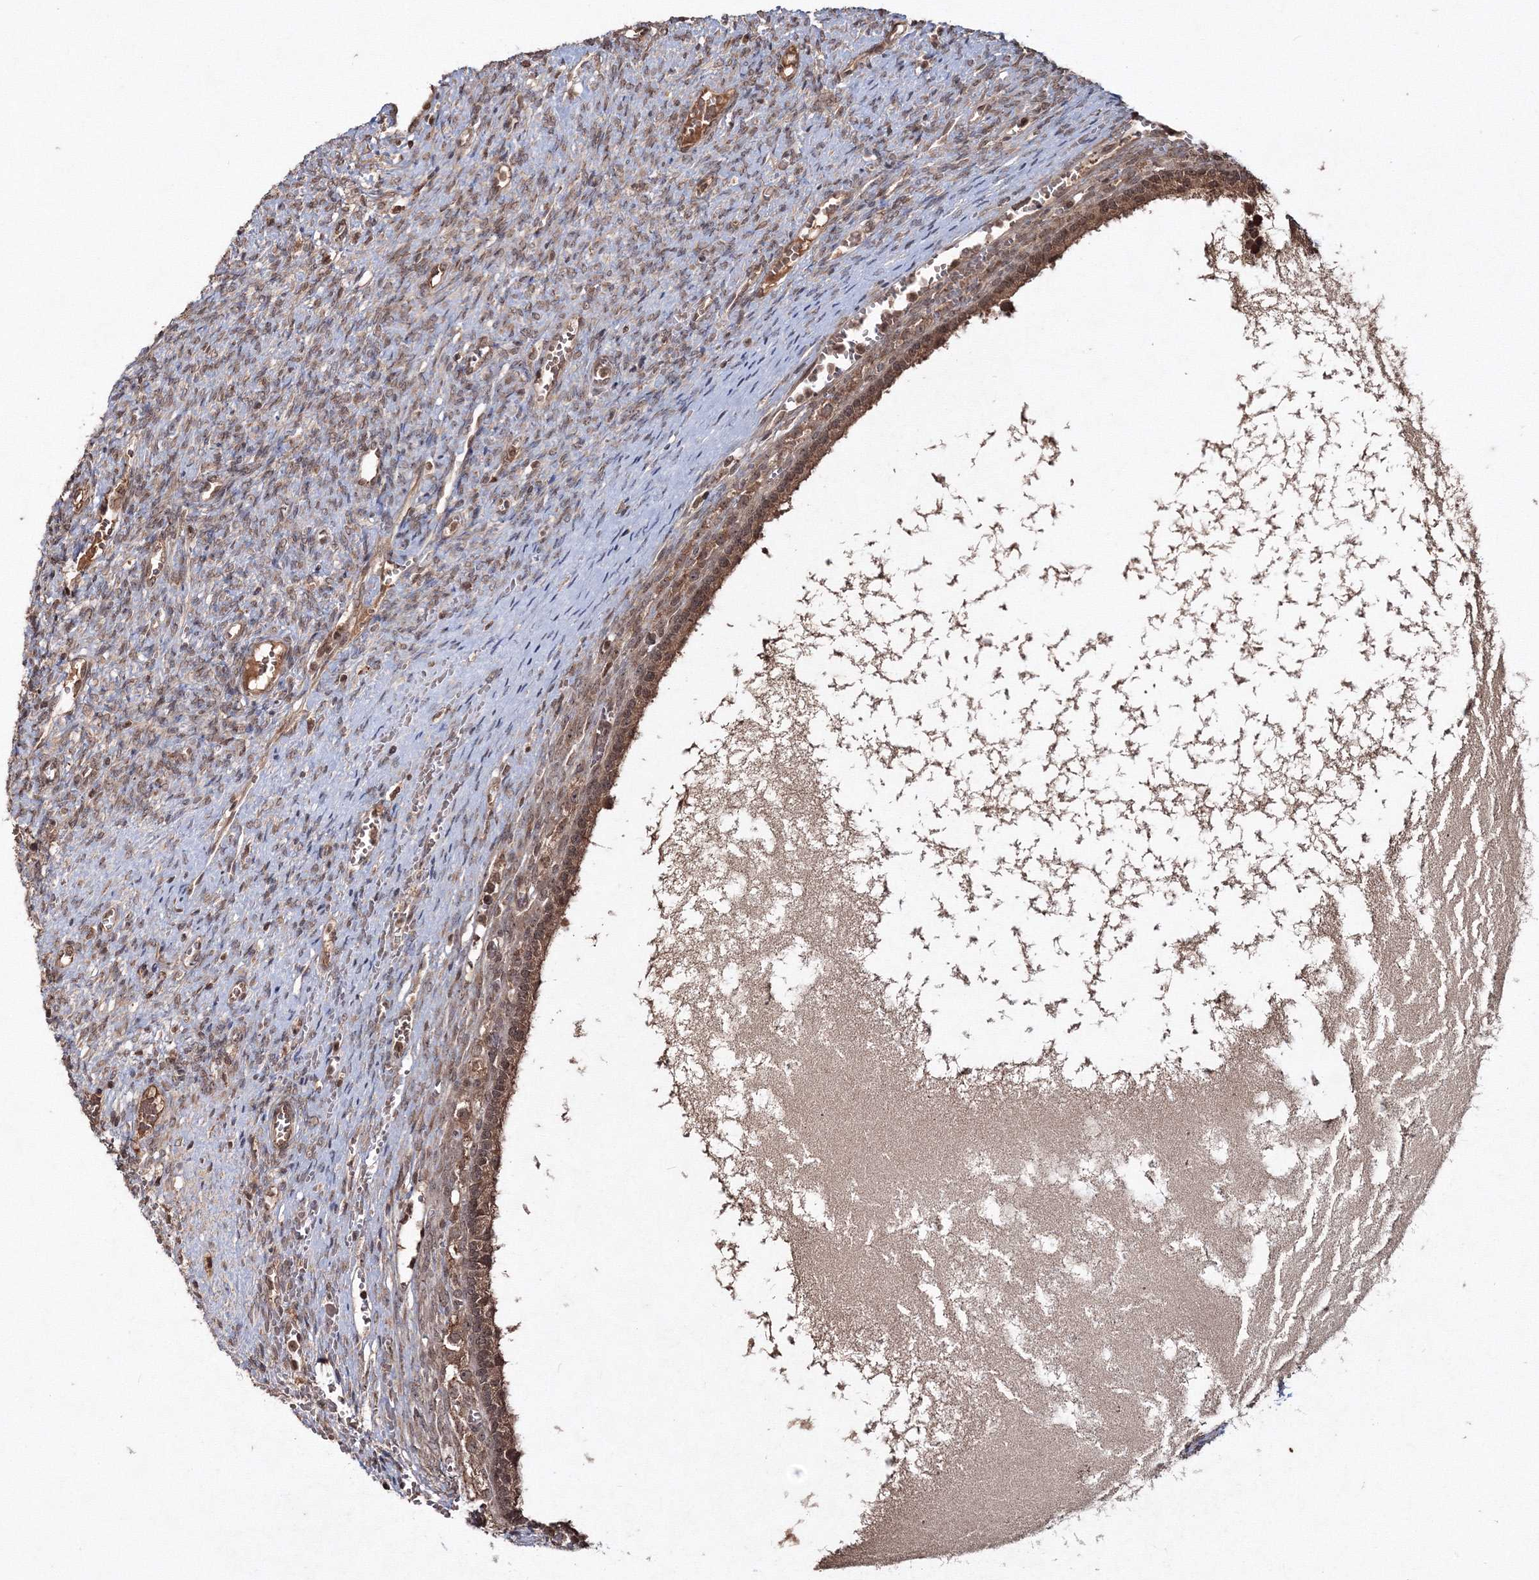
{"staining": {"intensity": "moderate", "quantity": ">75%", "location": "cytoplasmic/membranous,nuclear"}, "tissue": "ovary", "cell_type": "Follicle cells", "image_type": "normal", "snomed": [{"axis": "morphology", "description": "Normal tissue, NOS"}, {"axis": "topography", "description": "Ovary"}], "caption": "Moderate cytoplasmic/membranous,nuclear positivity for a protein is identified in about >75% of follicle cells of normal ovary using IHC.", "gene": "PEX13", "patient": {"sex": "female", "age": 41}}